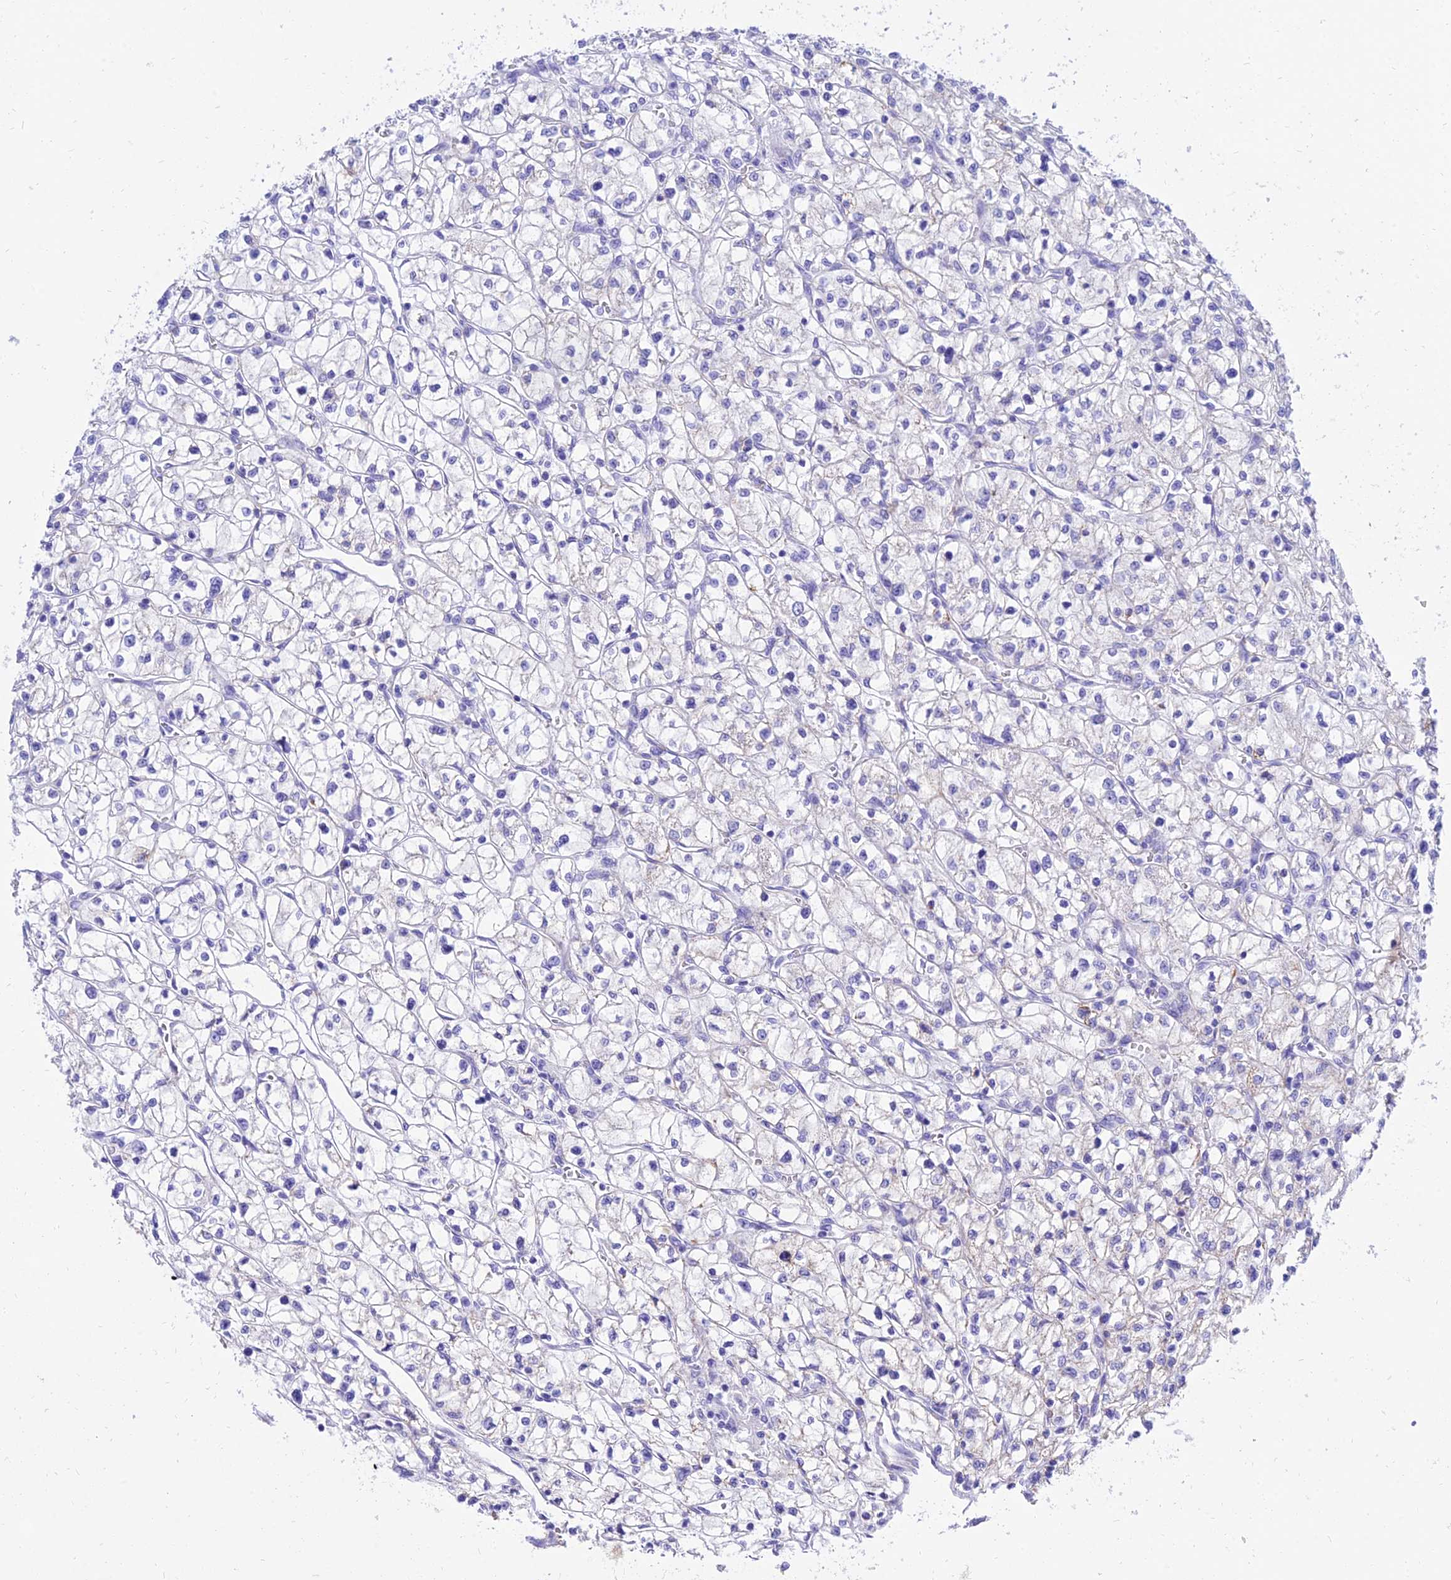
{"staining": {"intensity": "negative", "quantity": "none", "location": "none"}, "tissue": "renal cancer", "cell_type": "Tumor cells", "image_type": "cancer", "snomed": [{"axis": "morphology", "description": "Adenocarcinoma, NOS"}, {"axis": "topography", "description": "Kidney"}], "caption": "This is an IHC photomicrograph of renal adenocarcinoma. There is no expression in tumor cells.", "gene": "PKN3", "patient": {"sex": "female", "age": 64}}